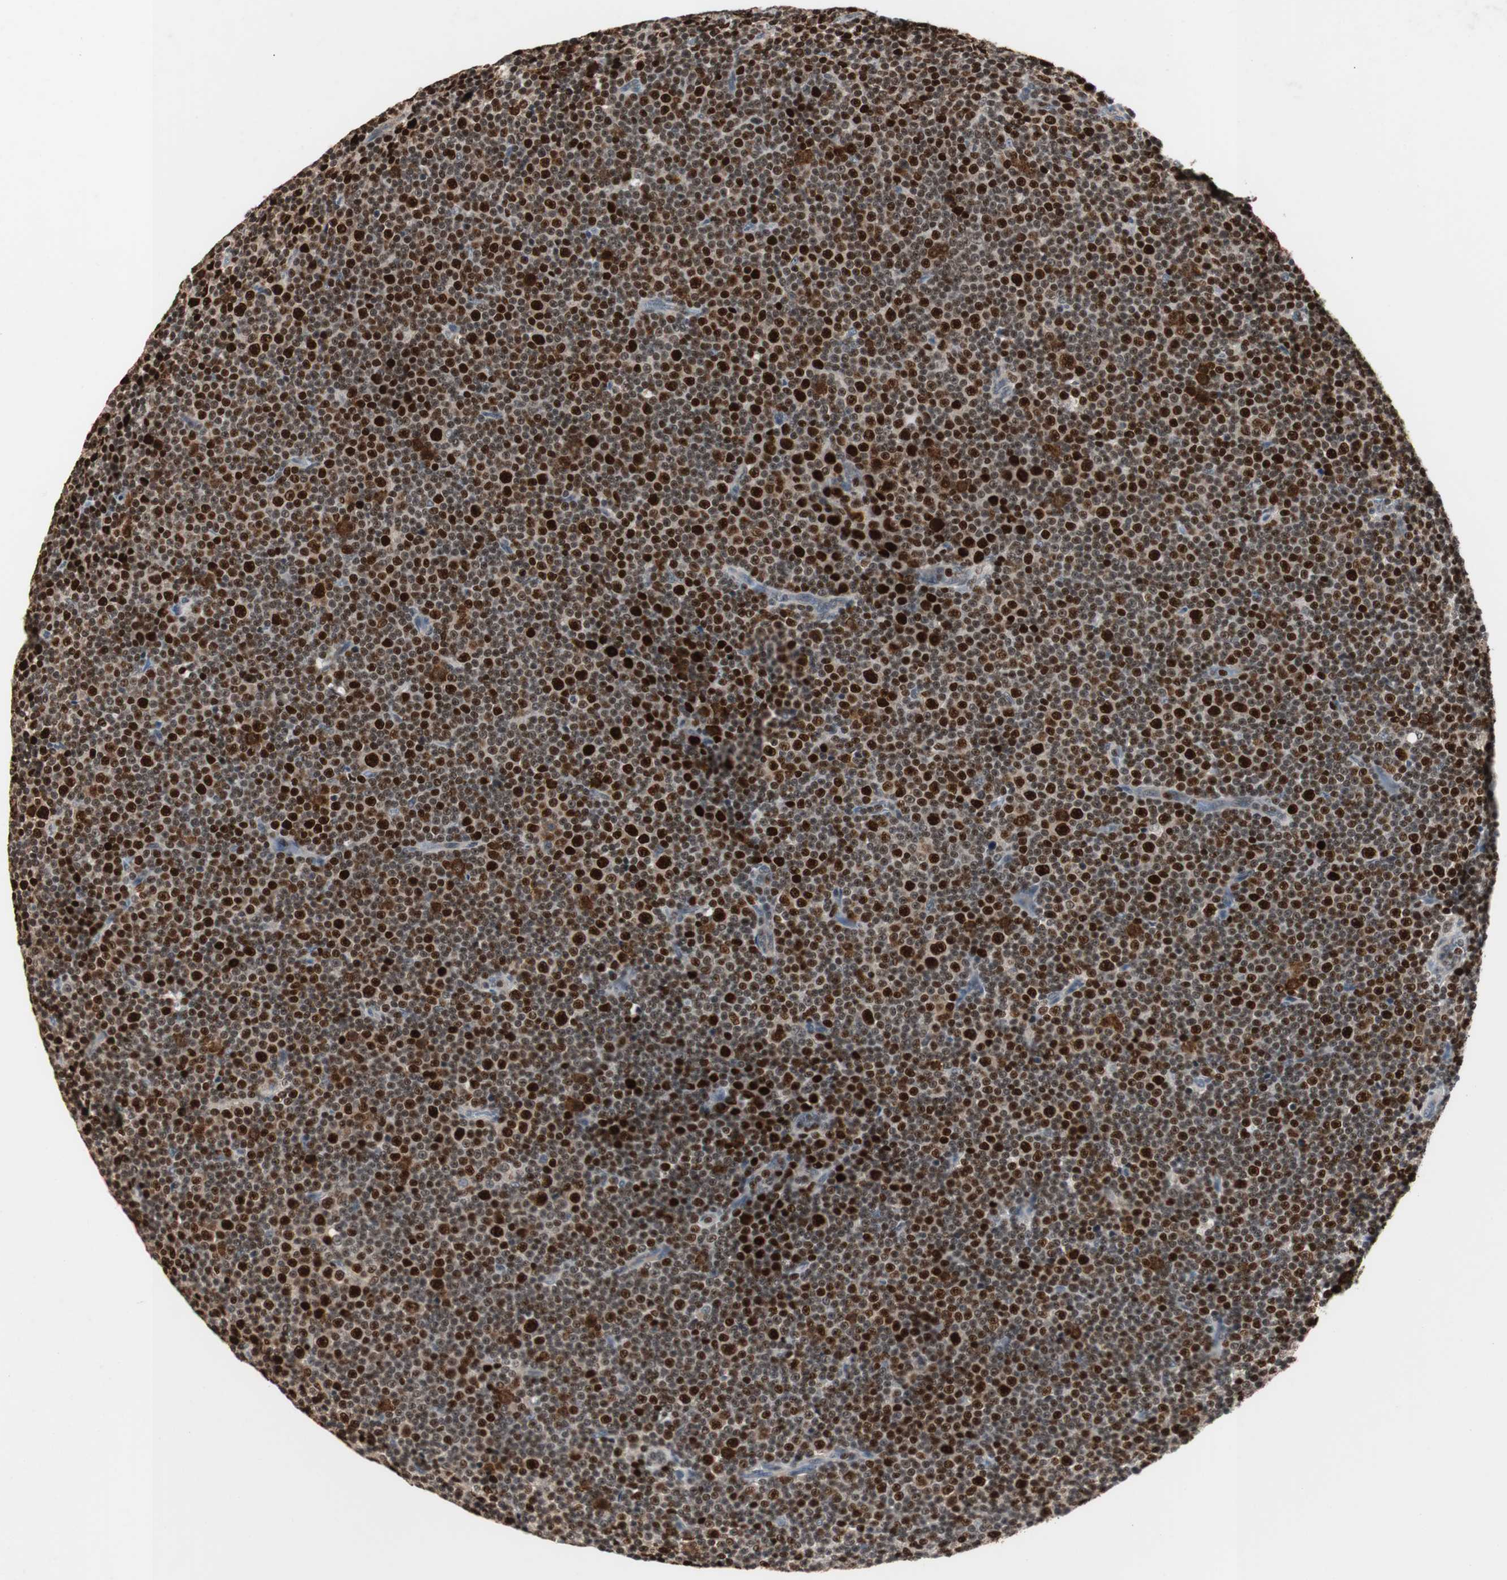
{"staining": {"intensity": "strong", "quantity": ">75%", "location": "nuclear"}, "tissue": "lymphoma", "cell_type": "Tumor cells", "image_type": "cancer", "snomed": [{"axis": "morphology", "description": "Malignant lymphoma, non-Hodgkin's type, Low grade"}, {"axis": "topography", "description": "Lymph node"}], "caption": "A high amount of strong nuclear positivity is identified in approximately >75% of tumor cells in malignant lymphoma, non-Hodgkin's type (low-grade) tissue.", "gene": "FEN1", "patient": {"sex": "female", "age": 67}}